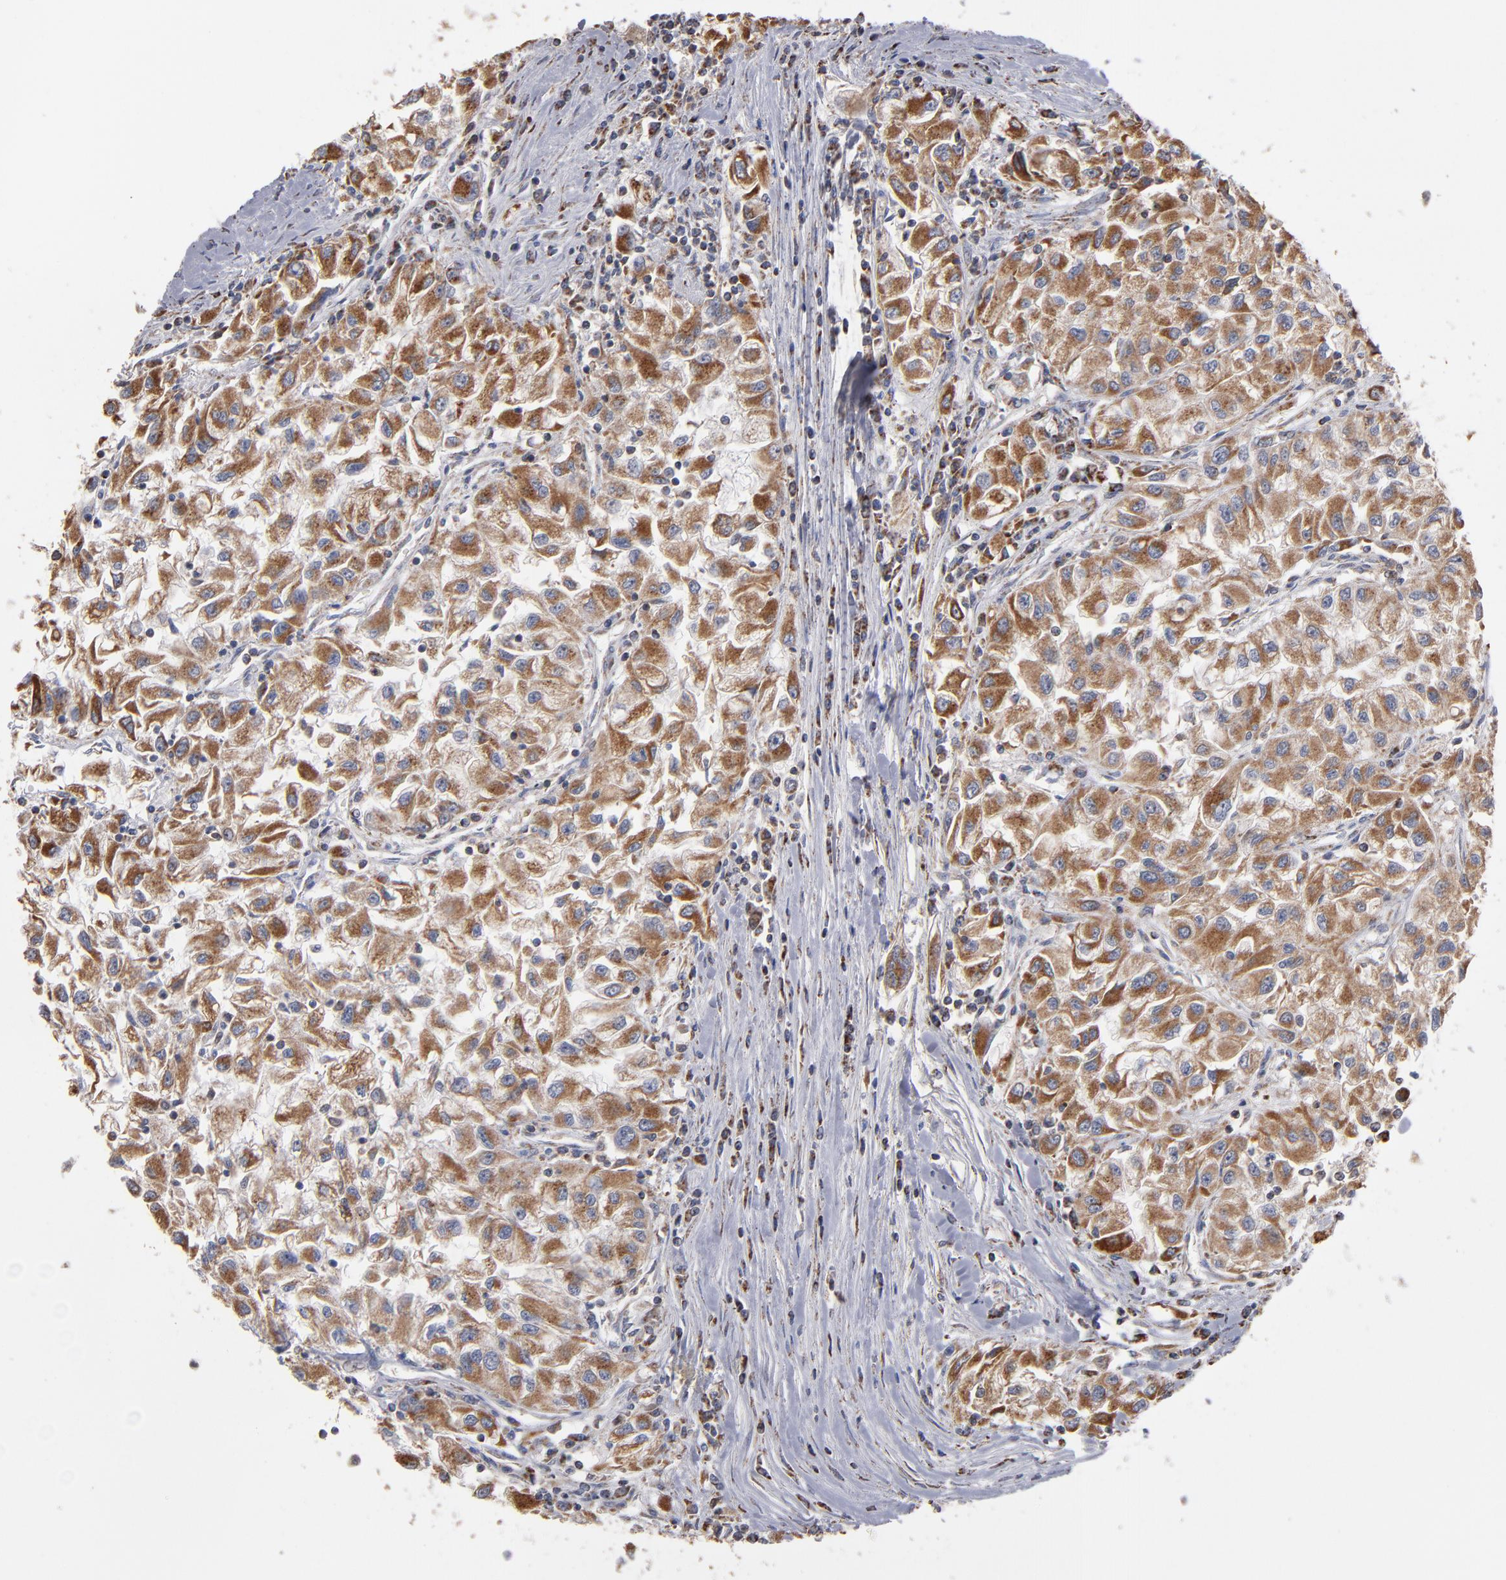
{"staining": {"intensity": "moderate", "quantity": ">75%", "location": "cytoplasmic/membranous"}, "tissue": "renal cancer", "cell_type": "Tumor cells", "image_type": "cancer", "snomed": [{"axis": "morphology", "description": "Adenocarcinoma, NOS"}, {"axis": "topography", "description": "Kidney"}], "caption": "Protein expression analysis of renal cancer (adenocarcinoma) reveals moderate cytoplasmic/membranous expression in about >75% of tumor cells.", "gene": "MIPOL1", "patient": {"sex": "male", "age": 59}}